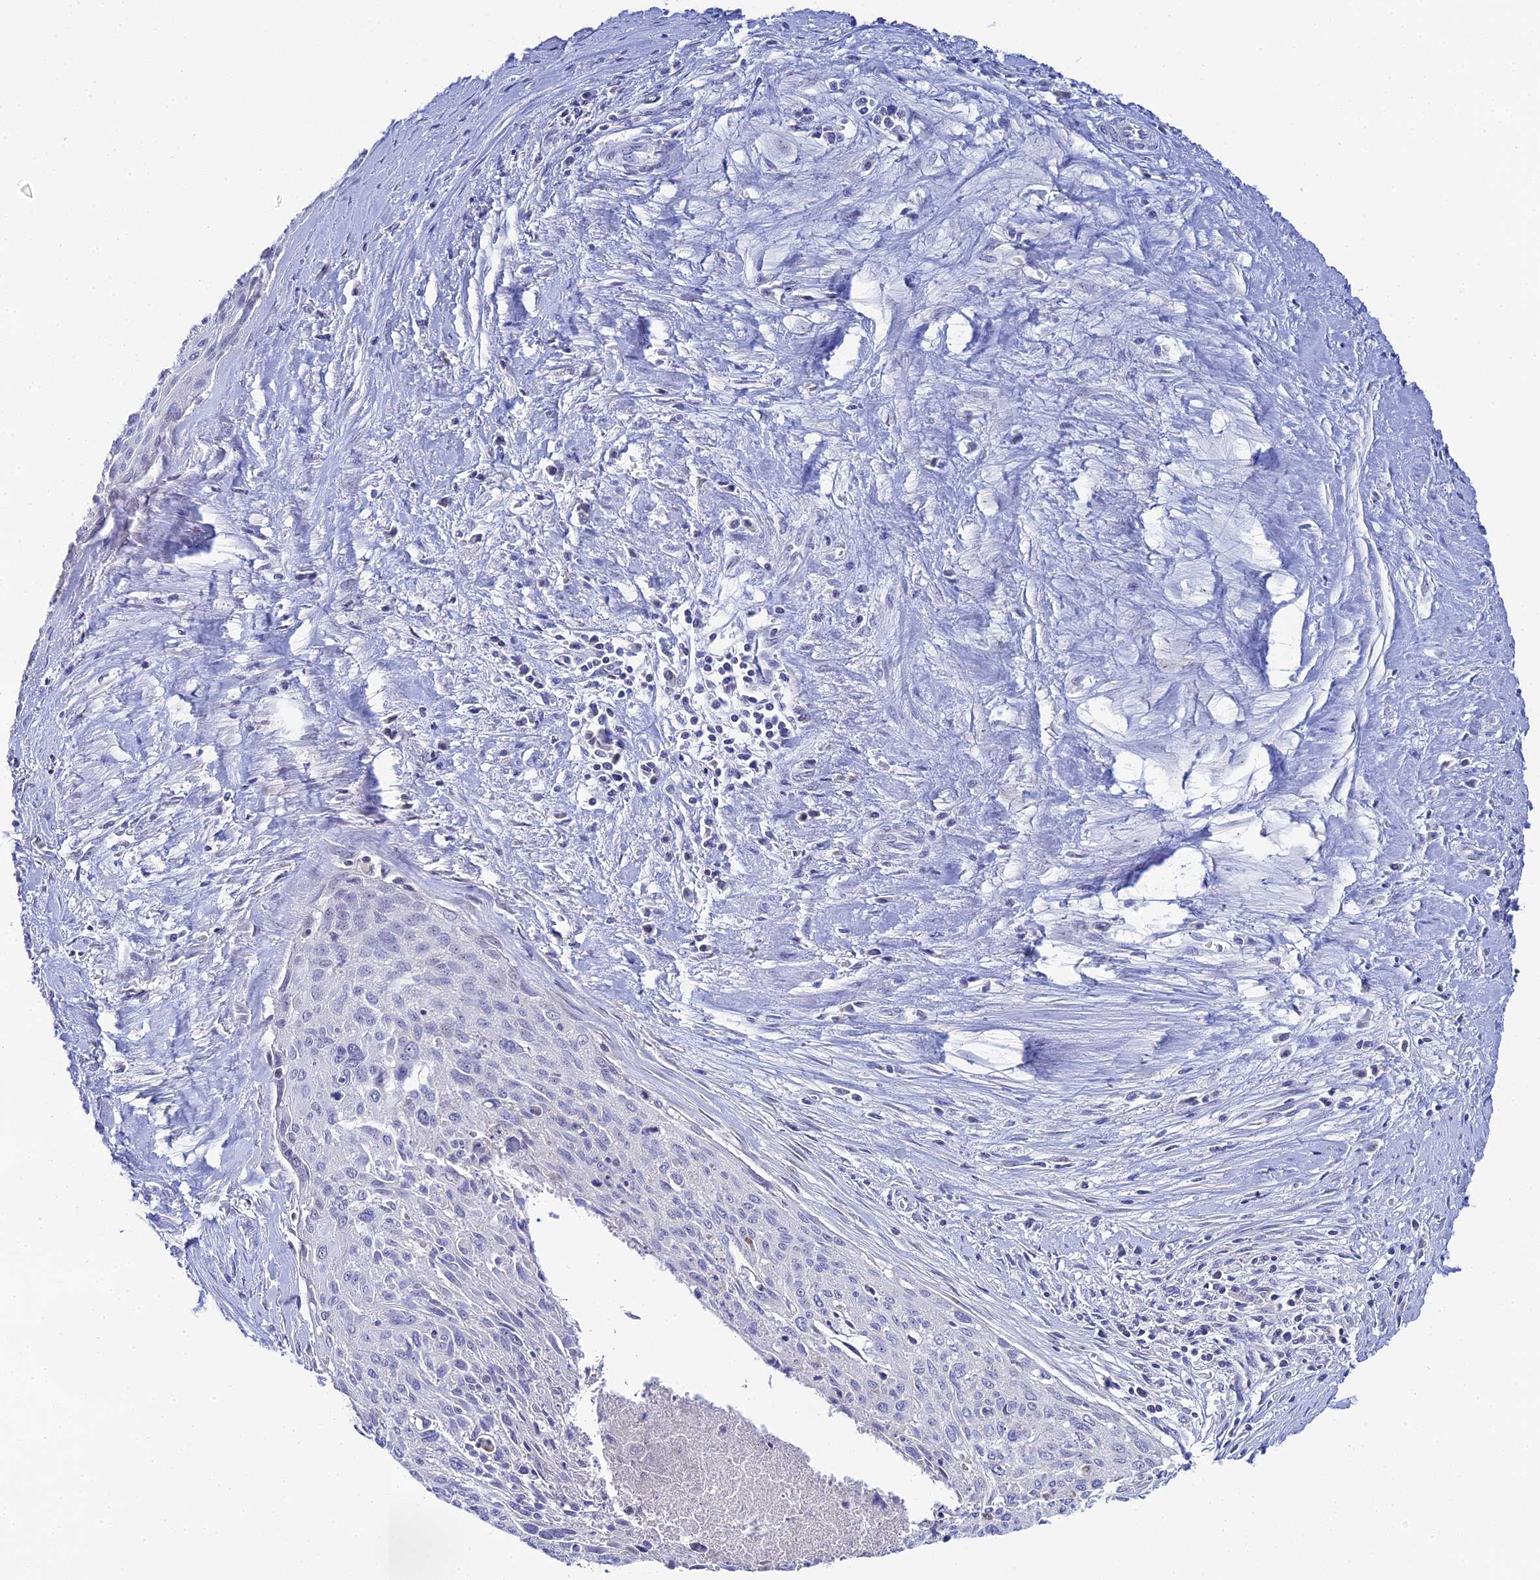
{"staining": {"intensity": "negative", "quantity": "none", "location": "none"}, "tissue": "cervical cancer", "cell_type": "Tumor cells", "image_type": "cancer", "snomed": [{"axis": "morphology", "description": "Squamous cell carcinoma, NOS"}, {"axis": "topography", "description": "Cervix"}], "caption": "Immunohistochemistry micrograph of cervical cancer (squamous cell carcinoma) stained for a protein (brown), which displays no expression in tumor cells. Brightfield microscopy of immunohistochemistry stained with DAB (brown) and hematoxylin (blue), captured at high magnification.", "gene": "PLPP4", "patient": {"sex": "female", "age": 55}}